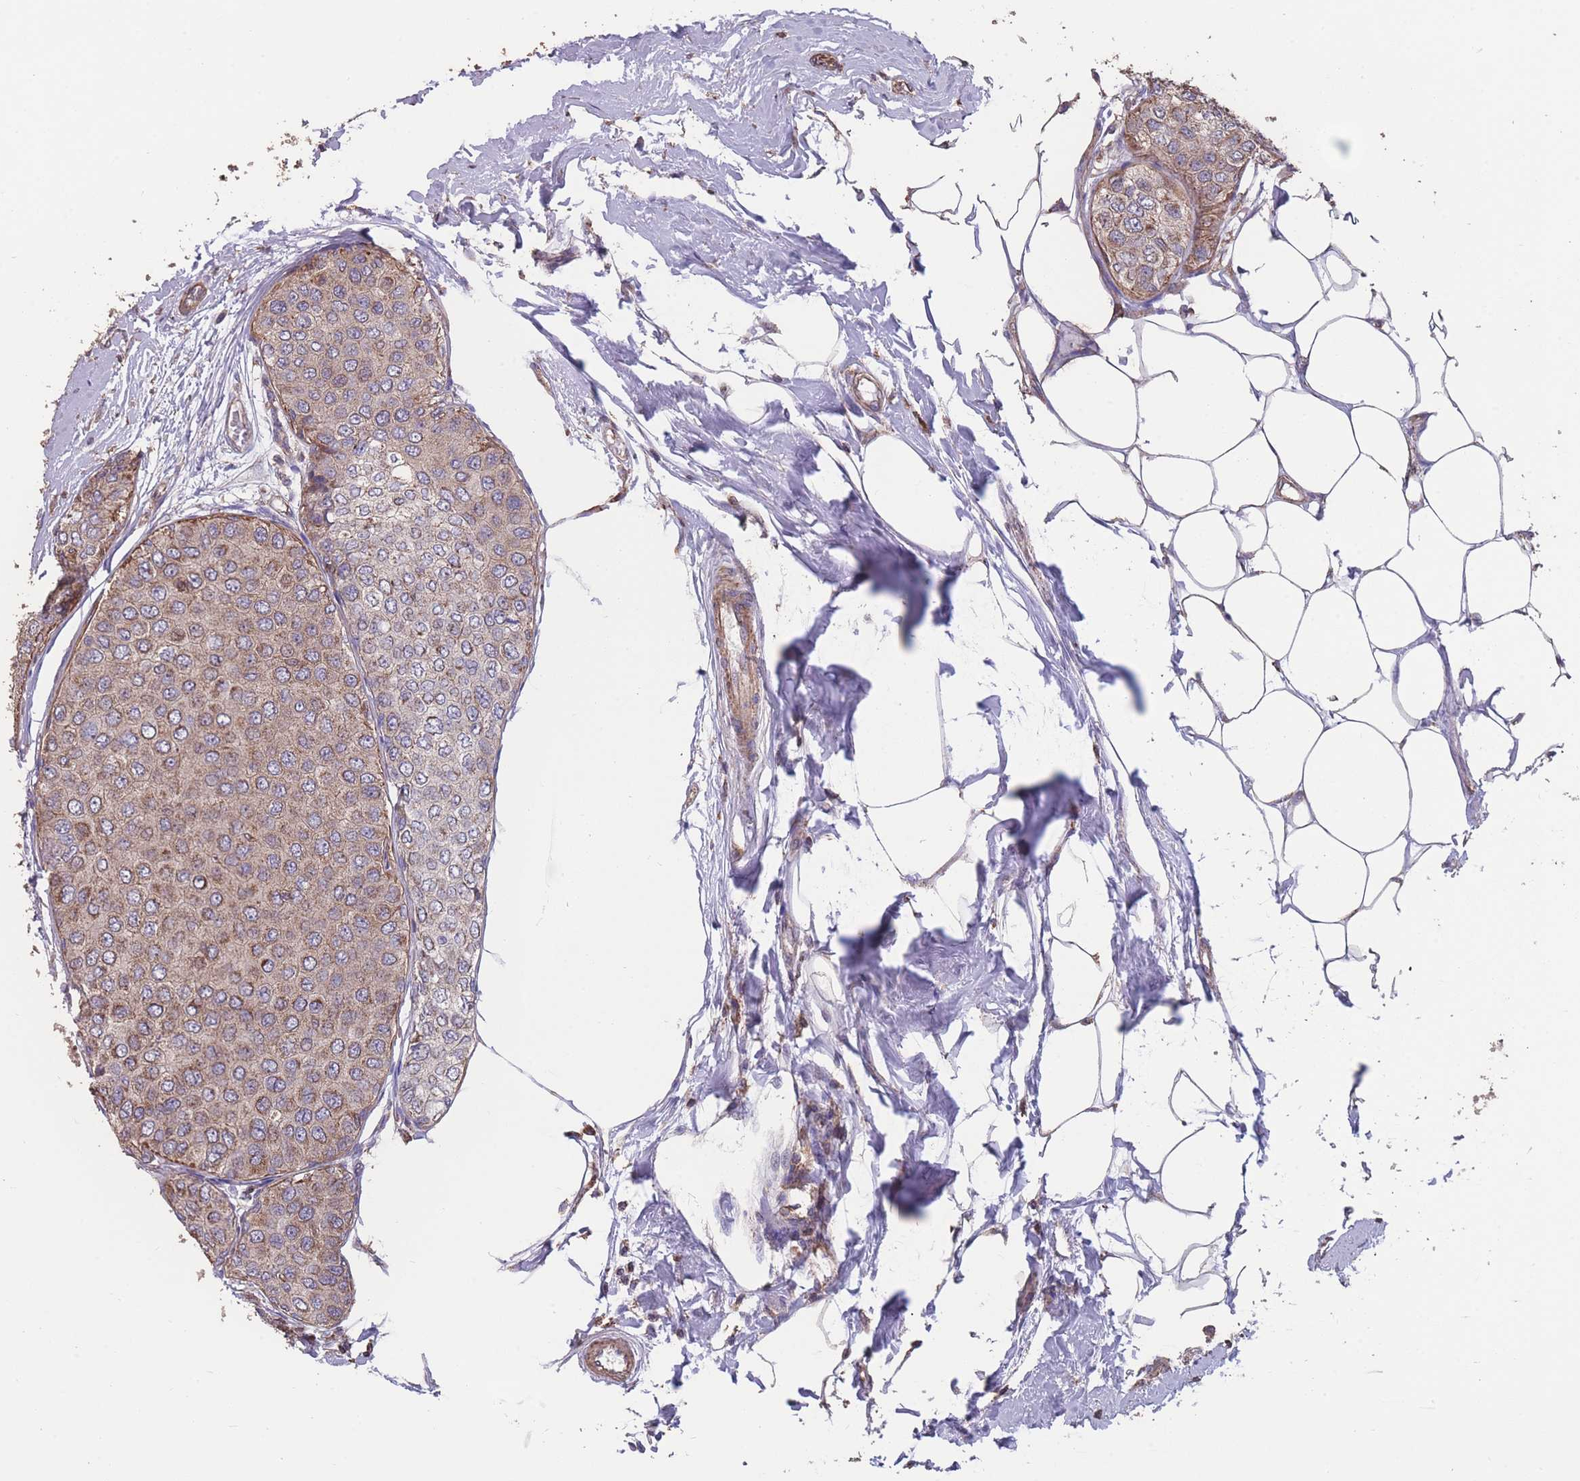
{"staining": {"intensity": "moderate", "quantity": "25%-75%", "location": "cytoplasmic/membranous"}, "tissue": "breast cancer", "cell_type": "Tumor cells", "image_type": "cancer", "snomed": [{"axis": "morphology", "description": "Duct carcinoma"}, {"axis": "topography", "description": "Breast"}], "caption": "Breast cancer stained with a protein marker shows moderate staining in tumor cells.", "gene": "NUDT21", "patient": {"sex": "female", "age": 72}}